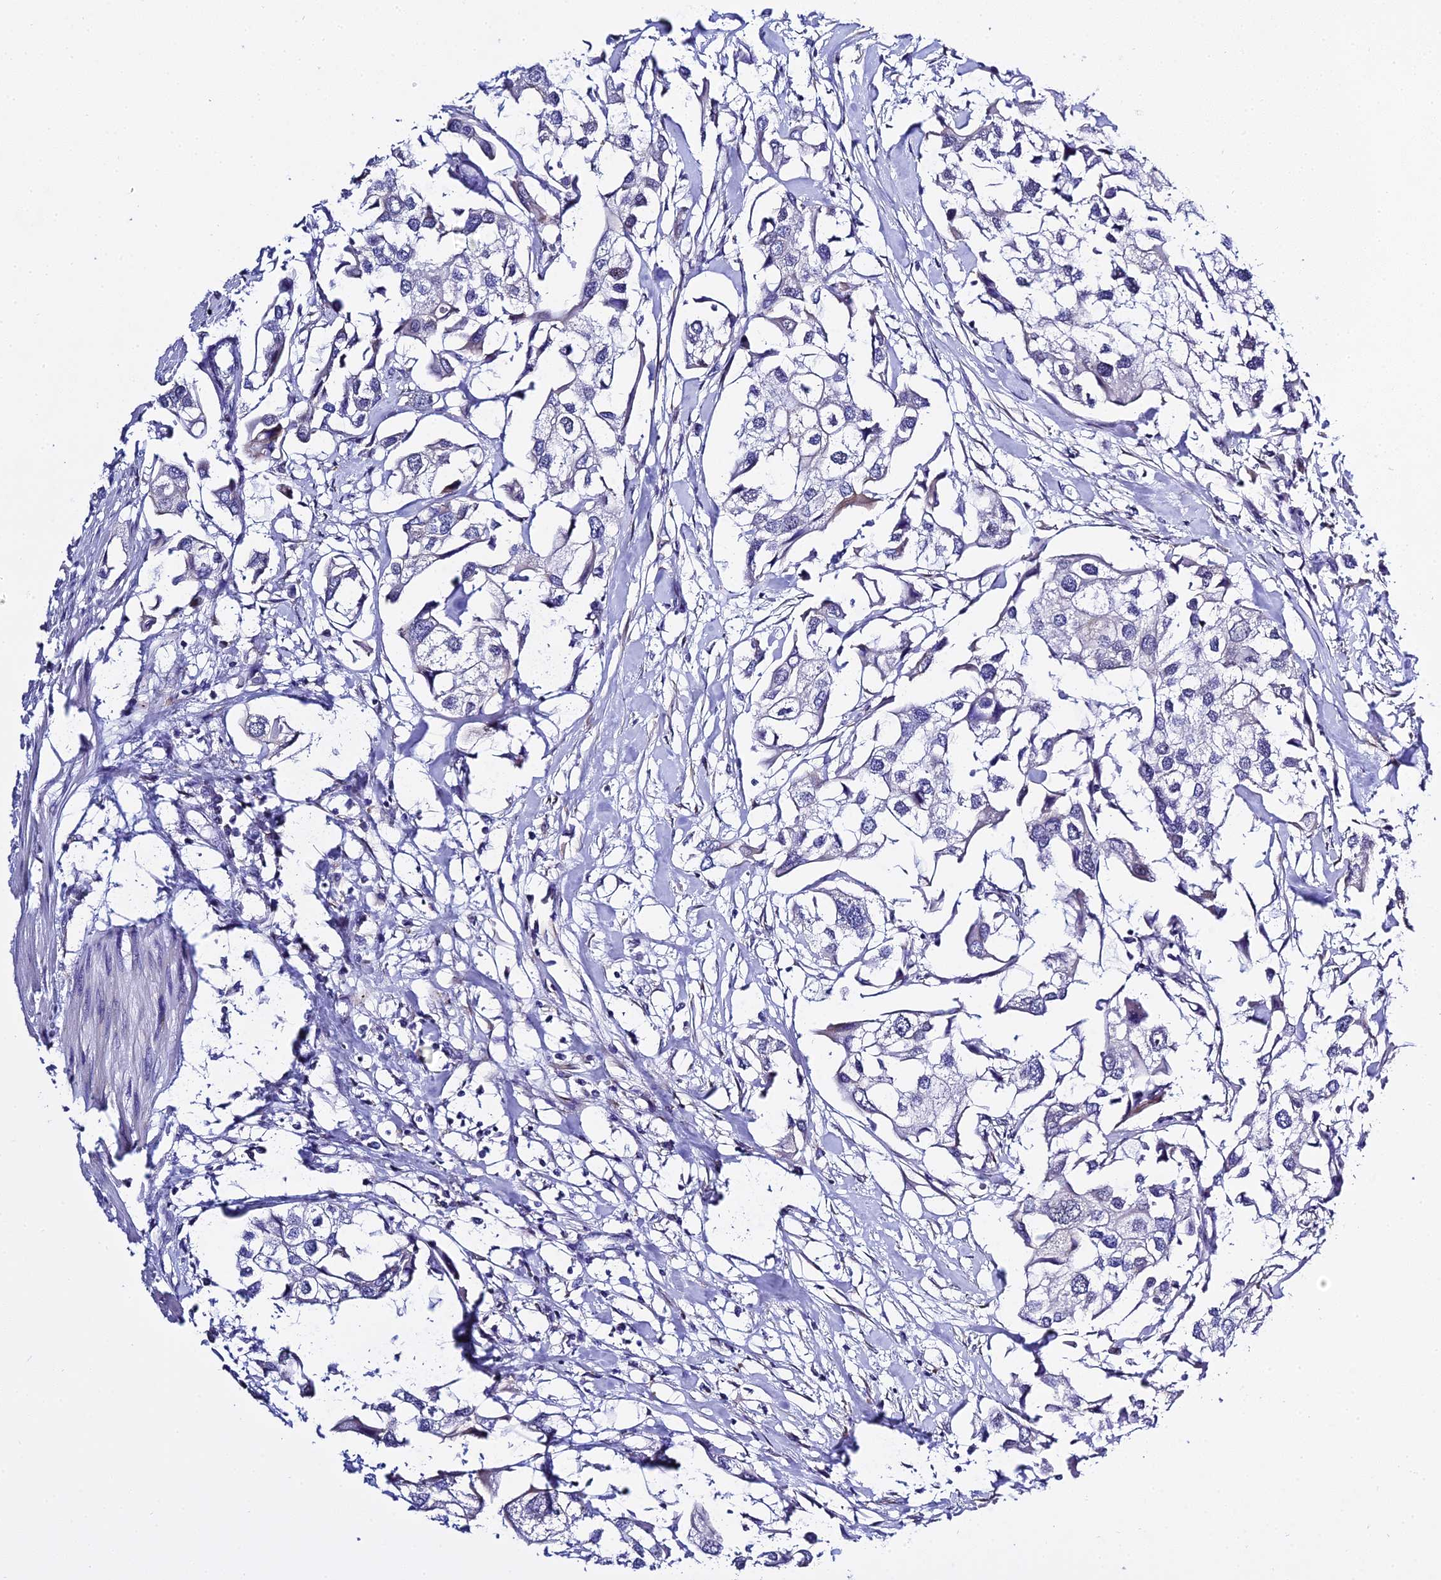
{"staining": {"intensity": "negative", "quantity": "none", "location": "none"}, "tissue": "urothelial cancer", "cell_type": "Tumor cells", "image_type": "cancer", "snomed": [{"axis": "morphology", "description": "Urothelial carcinoma, High grade"}, {"axis": "topography", "description": "Urinary bladder"}], "caption": "A high-resolution image shows immunohistochemistry staining of urothelial cancer, which exhibits no significant staining in tumor cells. Nuclei are stained in blue.", "gene": "POFUT2", "patient": {"sex": "male", "age": 64}}